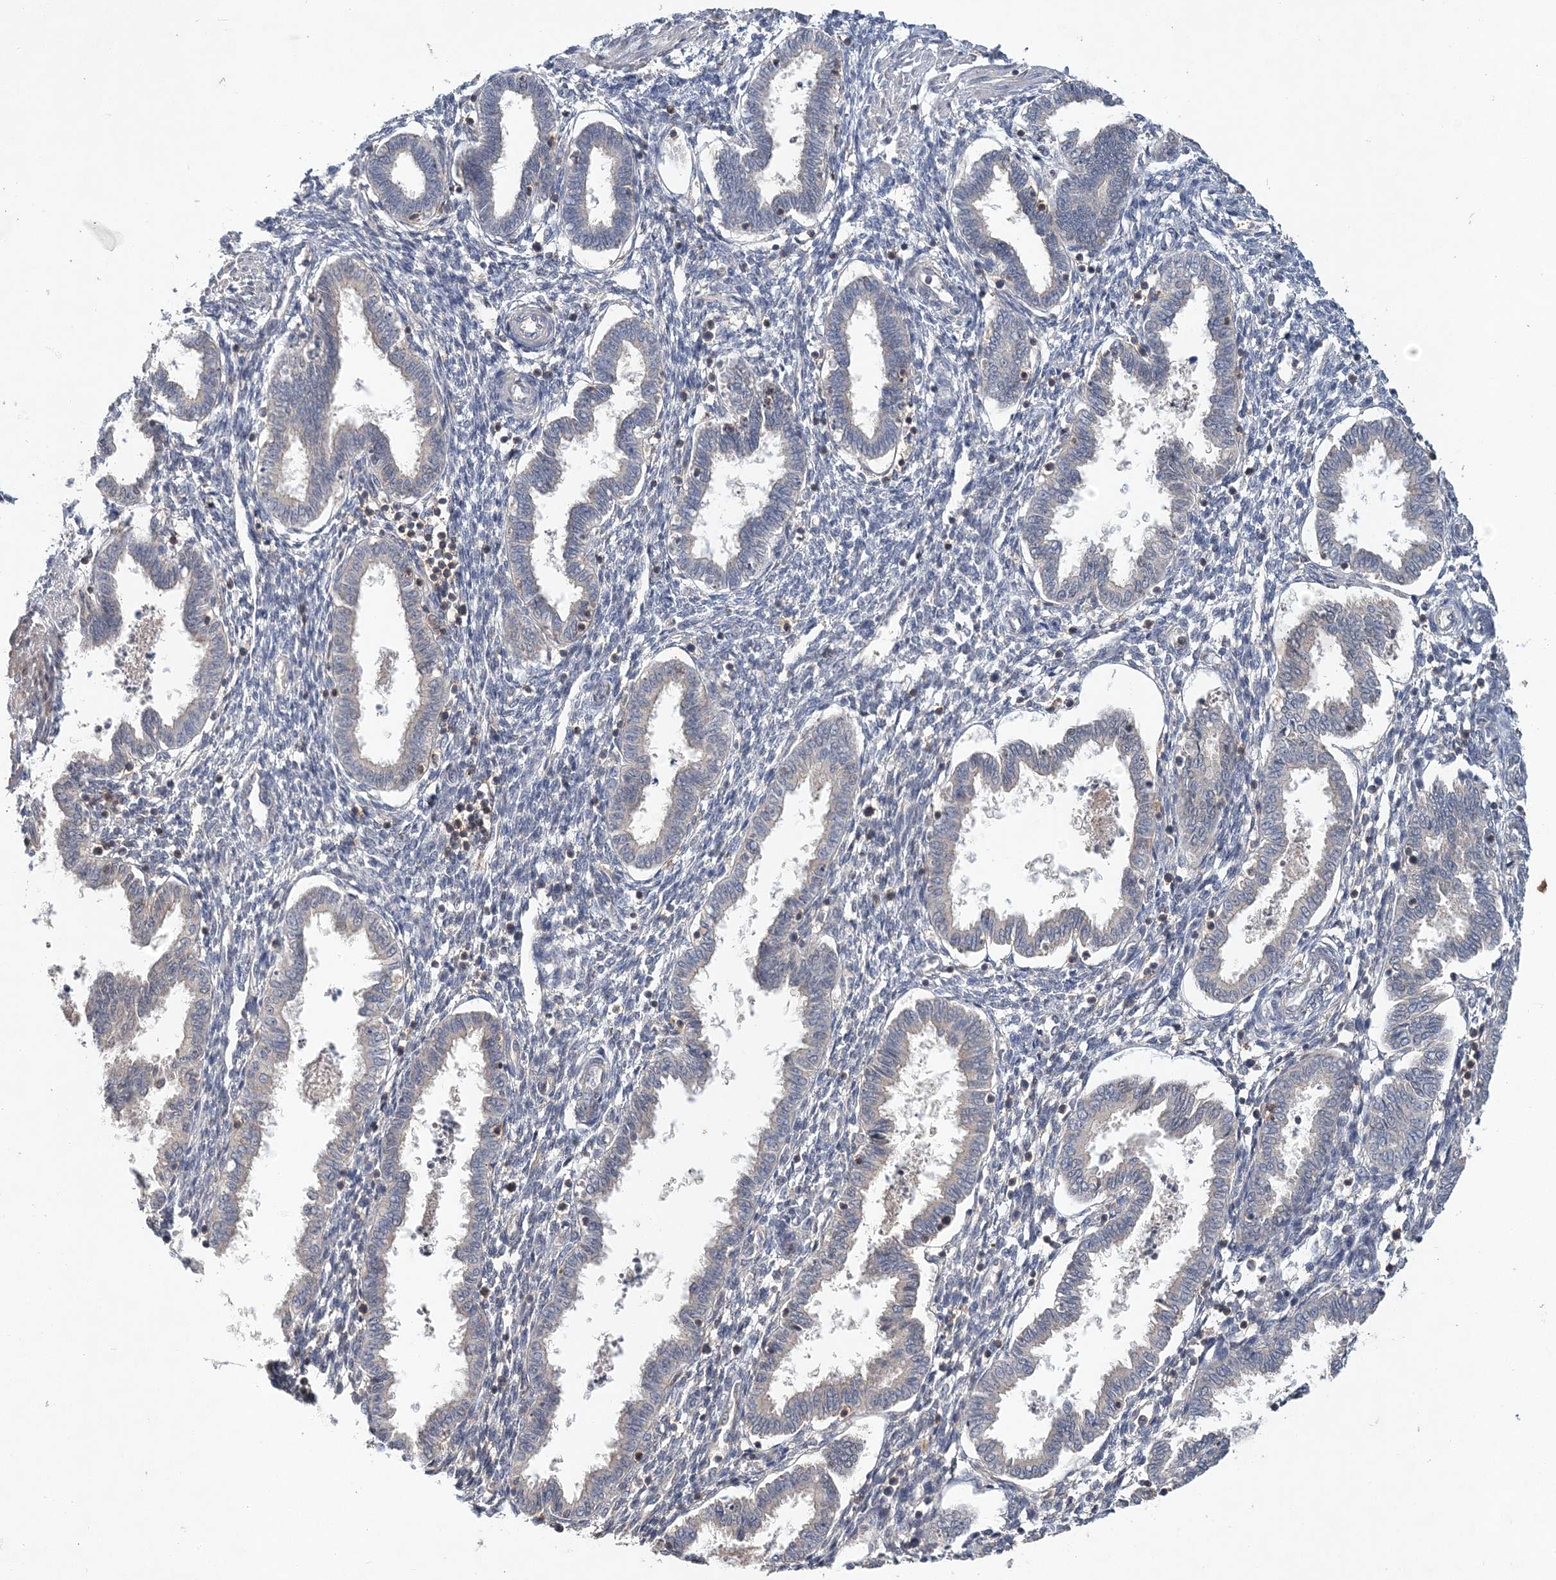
{"staining": {"intensity": "negative", "quantity": "none", "location": "none"}, "tissue": "endometrium", "cell_type": "Cells in endometrial stroma", "image_type": "normal", "snomed": [{"axis": "morphology", "description": "Normal tissue, NOS"}, {"axis": "topography", "description": "Endometrium"}], "caption": "A high-resolution histopathology image shows IHC staining of benign endometrium, which shows no significant staining in cells in endometrial stroma.", "gene": "RNF25", "patient": {"sex": "female", "age": 33}}